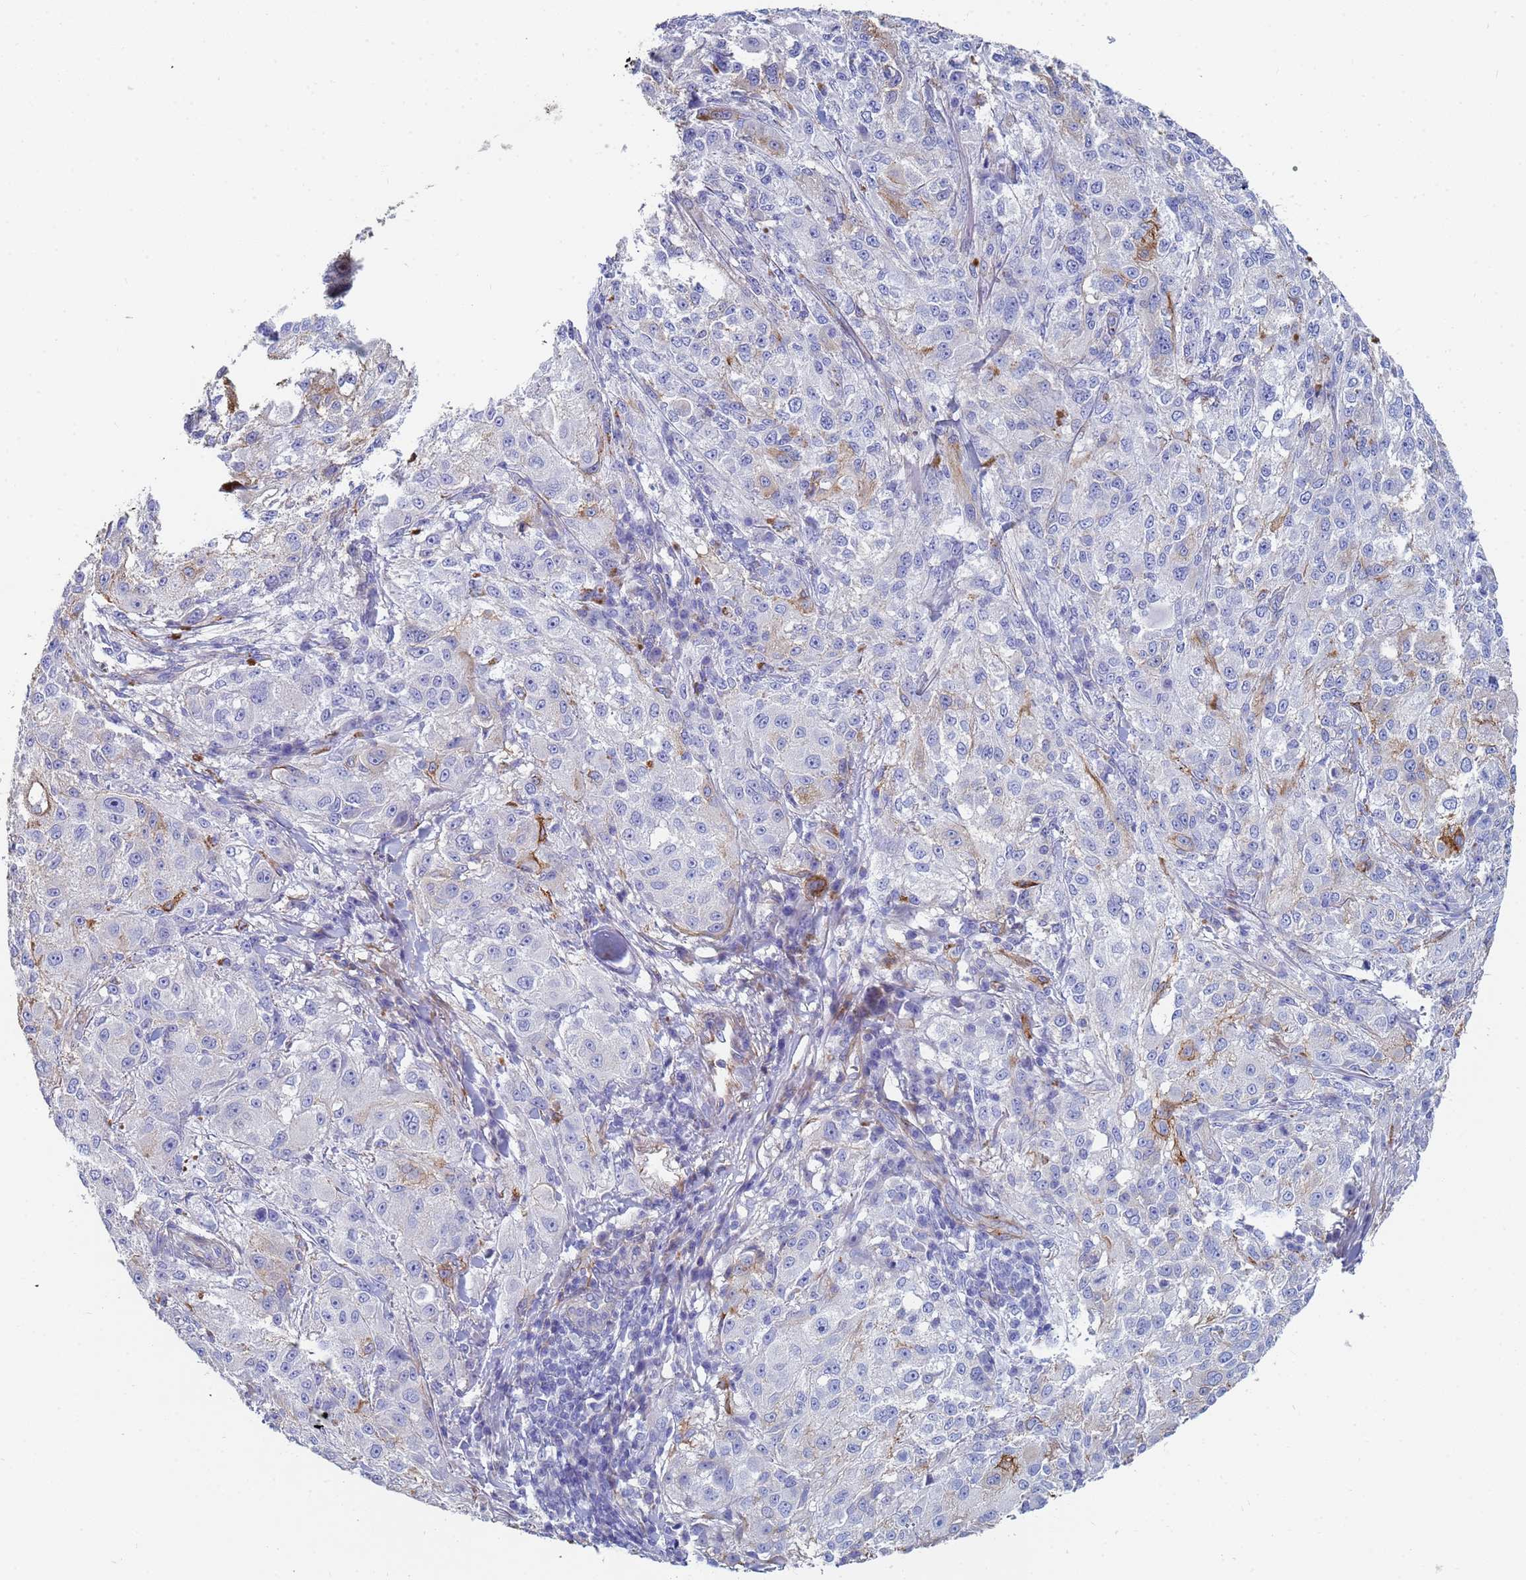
{"staining": {"intensity": "negative", "quantity": "none", "location": "none"}, "tissue": "melanoma", "cell_type": "Tumor cells", "image_type": "cancer", "snomed": [{"axis": "morphology", "description": "Necrosis, NOS"}, {"axis": "morphology", "description": "Malignant melanoma, NOS"}, {"axis": "topography", "description": "Skin"}], "caption": "High power microscopy photomicrograph of an immunohistochemistry histopathology image of malignant melanoma, revealing no significant positivity in tumor cells.", "gene": "ABCA8", "patient": {"sex": "female", "age": 87}}